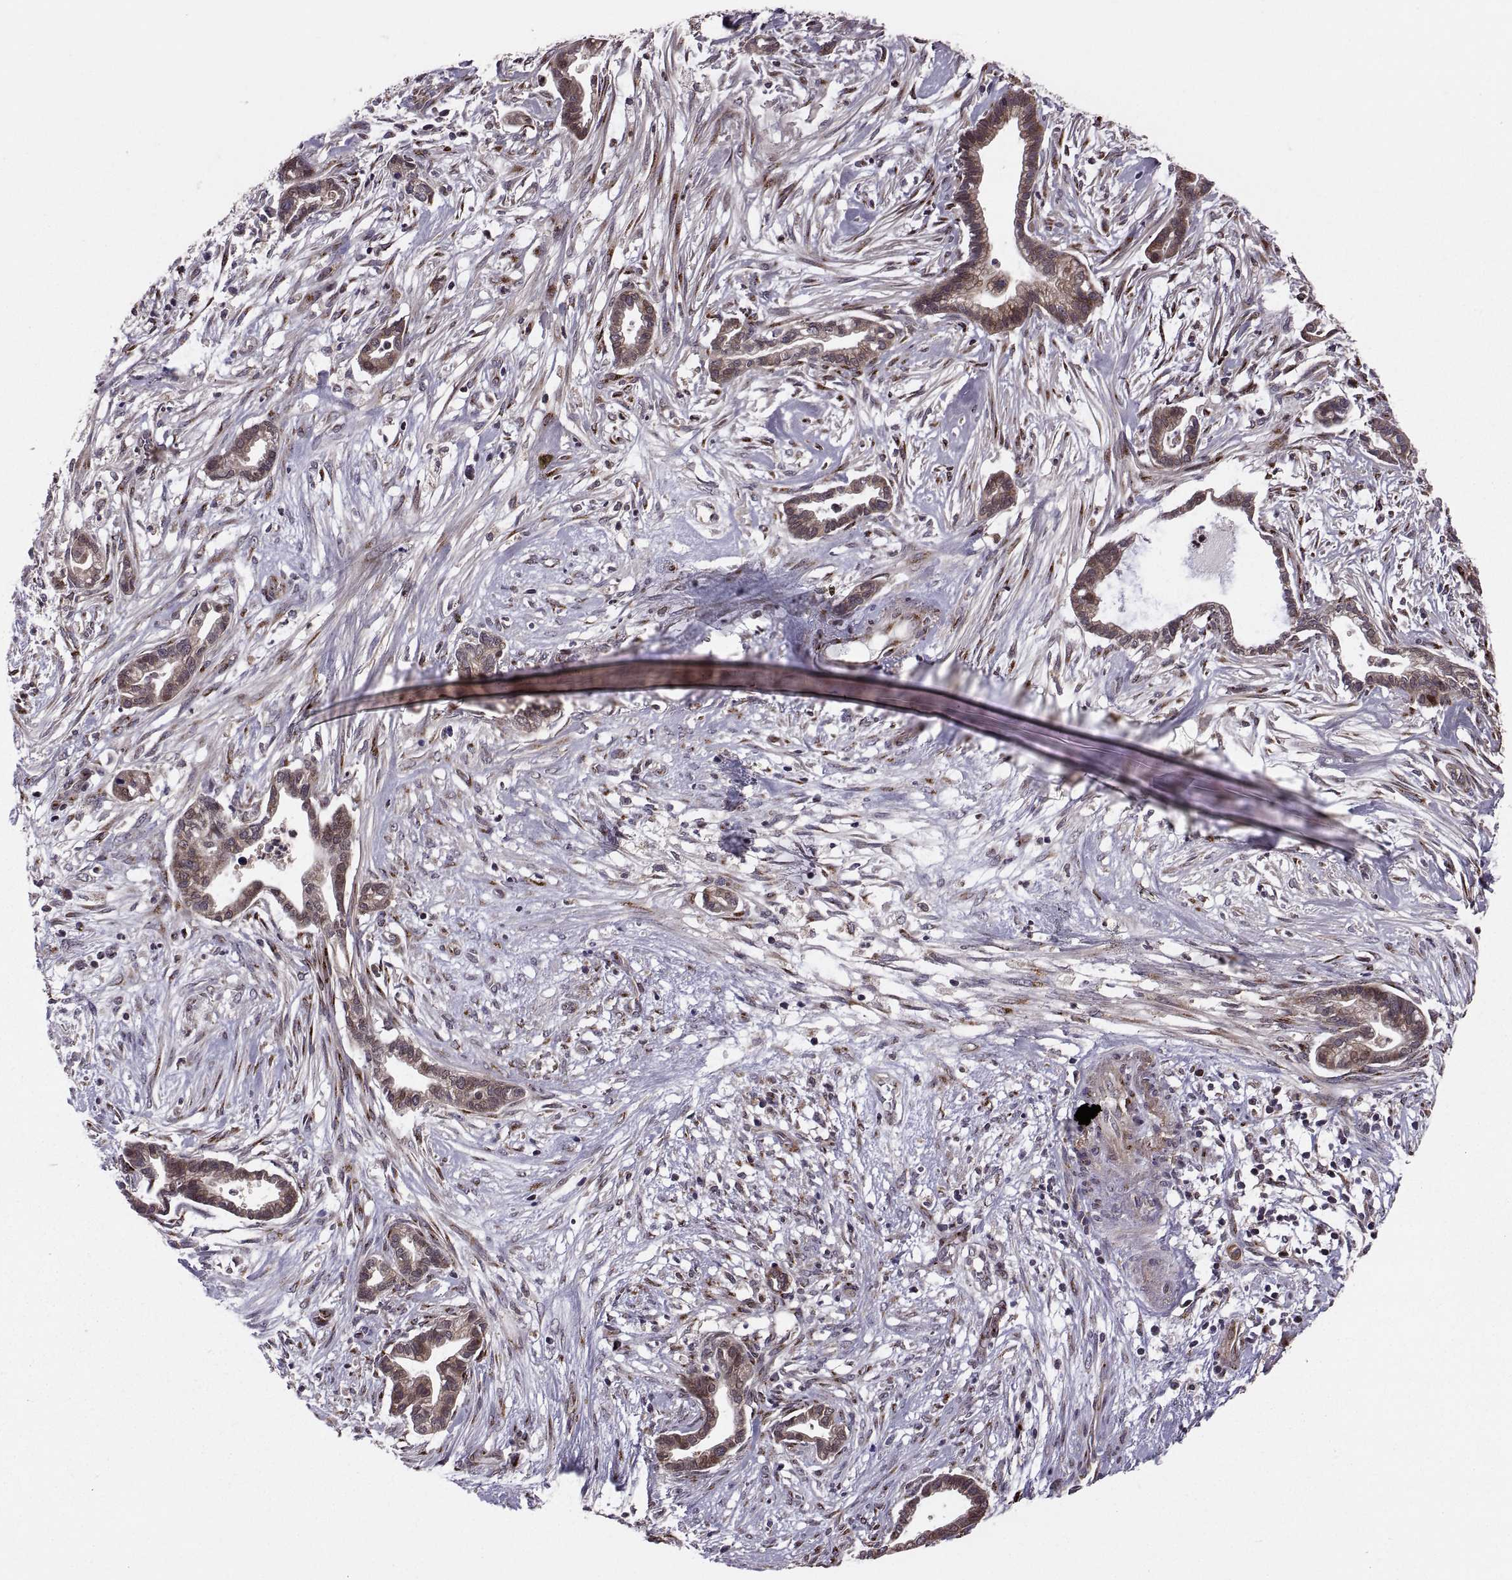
{"staining": {"intensity": "moderate", "quantity": "25%-75%", "location": "cytoplasmic/membranous"}, "tissue": "cervical cancer", "cell_type": "Tumor cells", "image_type": "cancer", "snomed": [{"axis": "morphology", "description": "Adenocarcinoma, NOS"}, {"axis": "topography", "description": "Cervix"}], "caption": "IHC image of neoplastic tissue: human cervical cancer stained using immunohistochemistry (IHC) shows medium levels of moderate protein expression localized specifically in the cytoplasmic/membranous of tumor cells, appearing as a cytoplasmic/membranous brown color.", "gene": "TESC", "patient": {"sex": "female", "age": 62}}